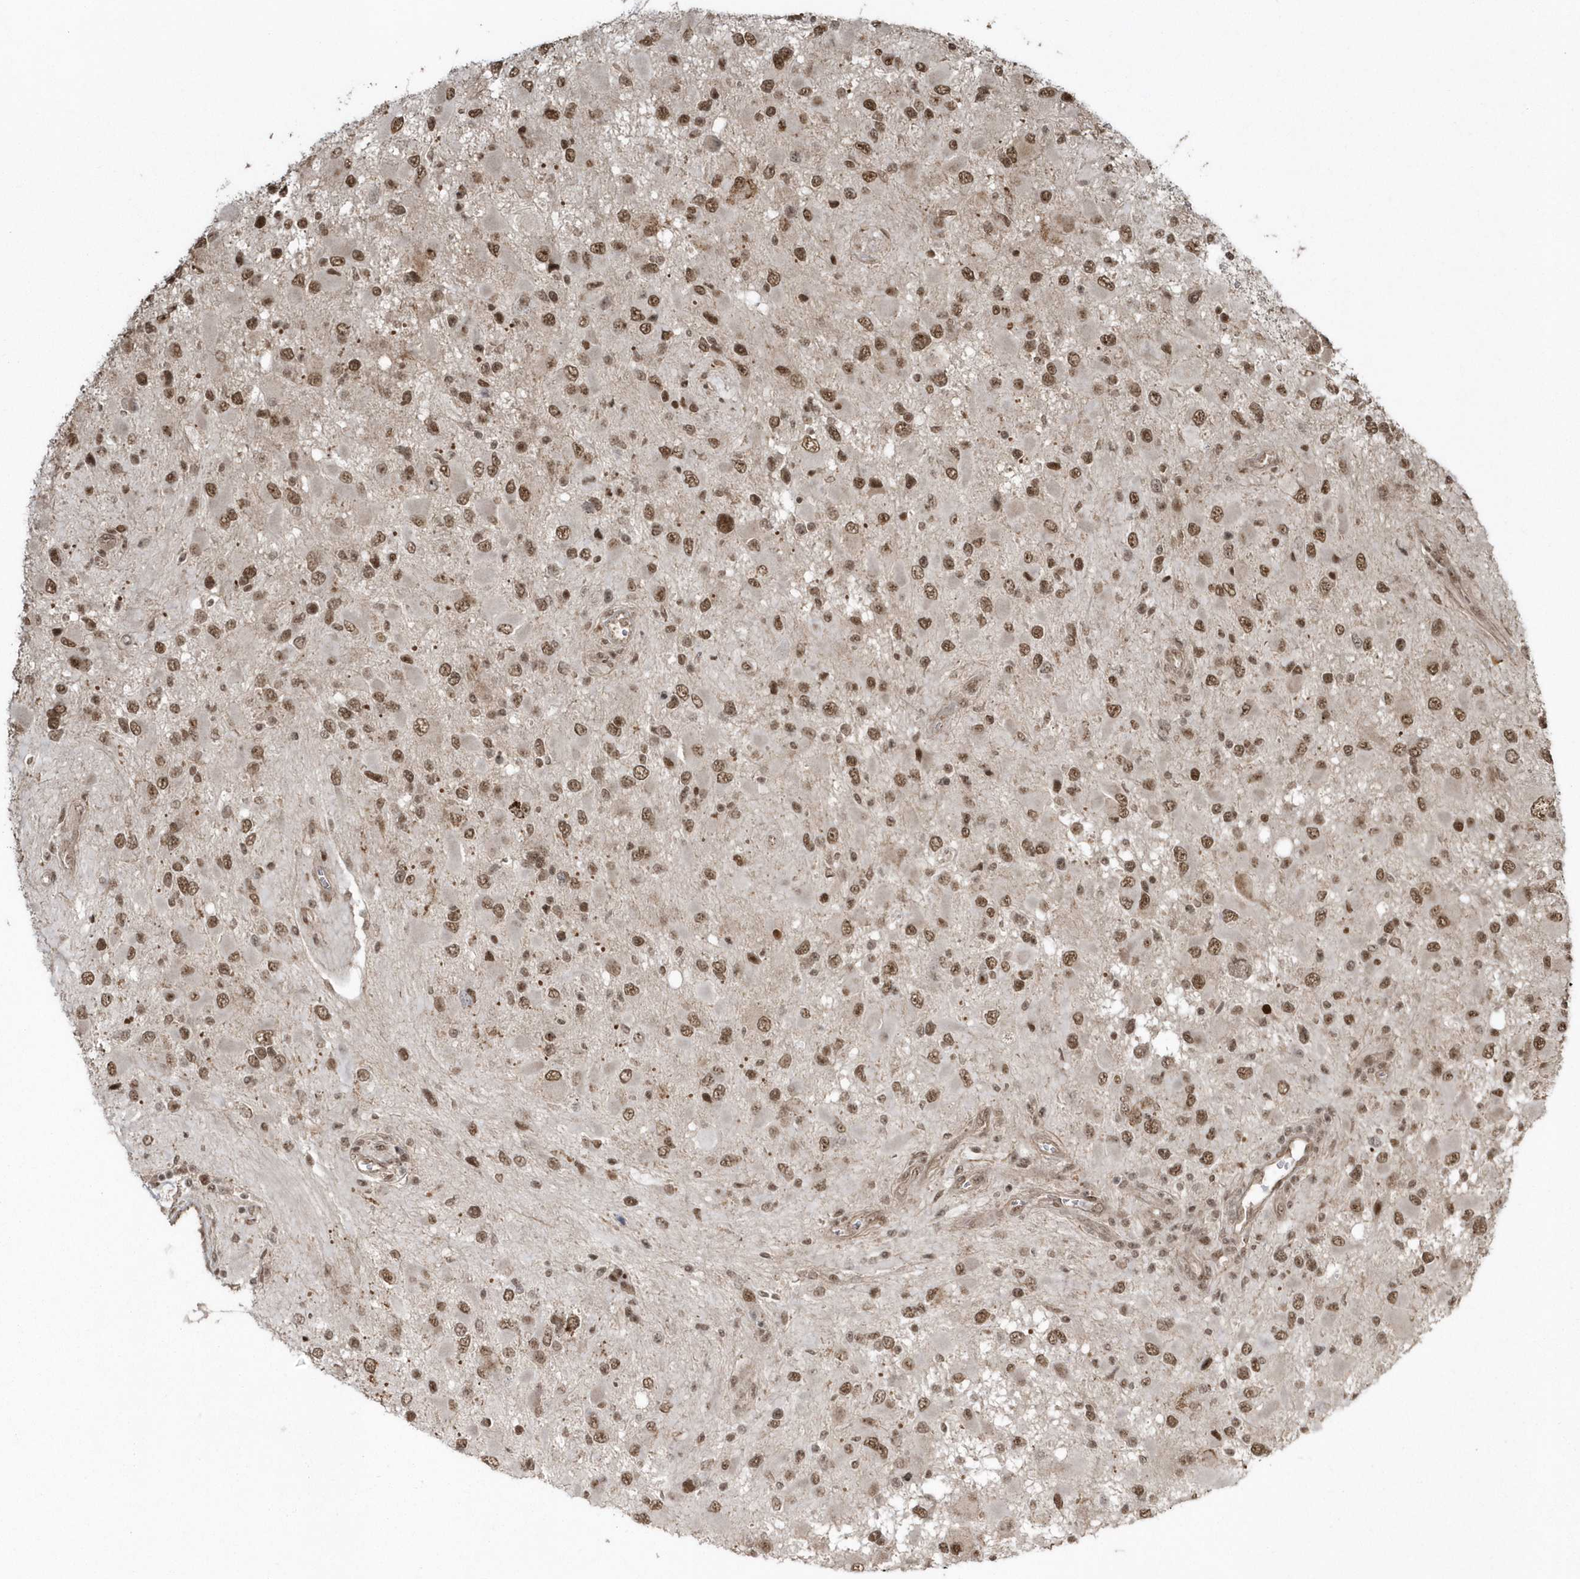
{"staining": {"intensity": "moderate", "quantity": ">75%", "location": "nuclear"}, "tissue": "glioma", "cell_type": "Tumor cells", "image_type": "cancer", "snomed": [{"axis": "morphology", "description": "Glioma, malignant, High grade"}, {"axis": "topography", "description": "Brain"}], "caption": "This micrograph exhibits high-grade glioma (malignant) stained with immunohistochemistry (IHC) to label a protein in brown. The nuclear of tumor cells show moderate positivity for the protein. Nuclei are counter-stained blue.", "gene": "EPB41L4A", "patient": {"sex": "male", "age": 53}}